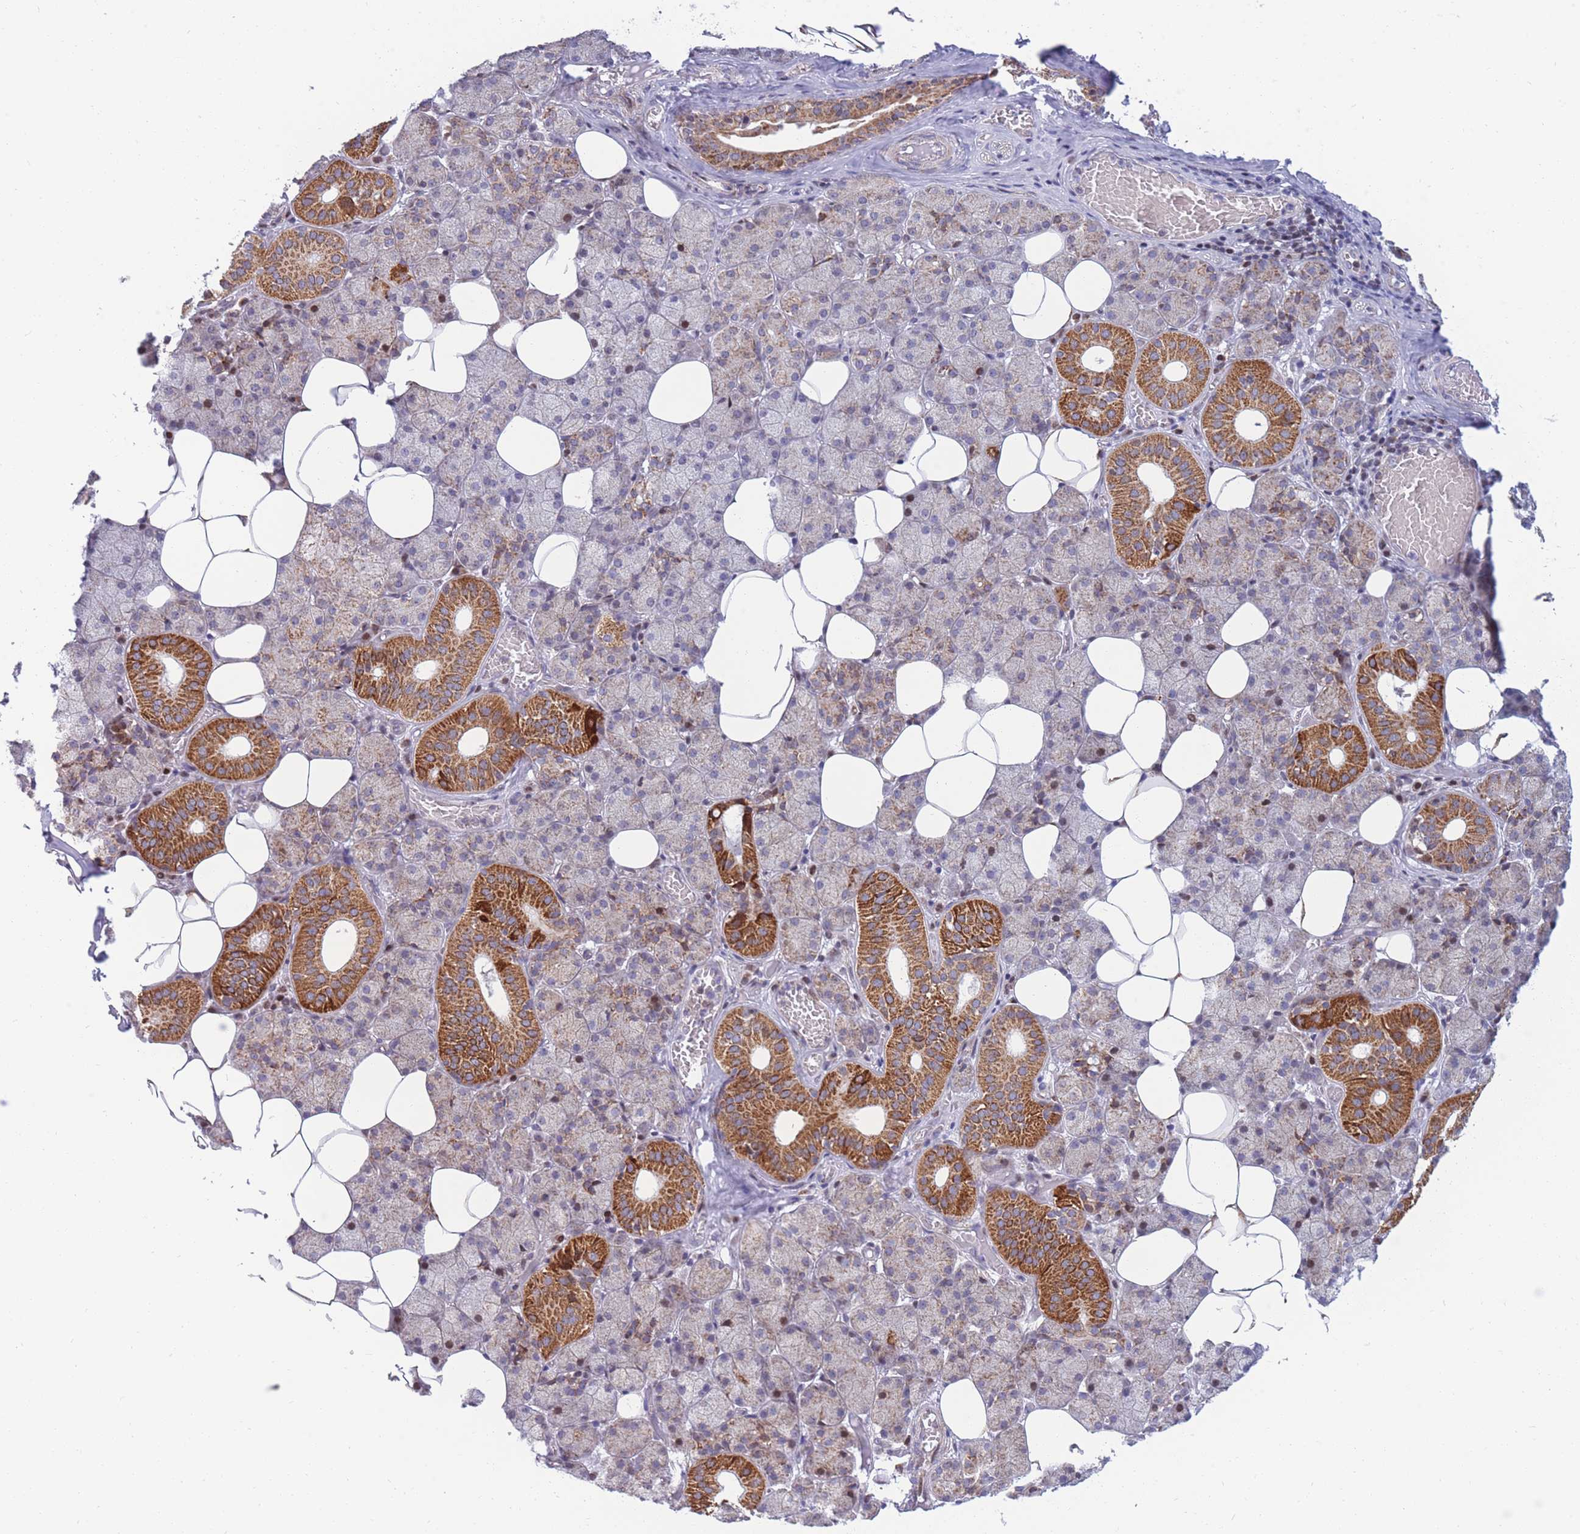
{"staining": {"intensity": "strong", "quantity": "25%-75%", "location": "cytoplasmic/membranous"}, "tissue": "salivary gland", "cell_type": "Glandular cells", "image_type": "normal", "snomed": [{"axis": "morphology", "description": "Normal tissue, NOS"}, {"axis": "topography", "description": "Salivary gland"}], "caption": "Human salivary gland stained for a protein (brown) exhibits strong cytoplasmic/membranous positive staining in approximately 25%-75% of glandular cells.", "gene": "HSPE1", "patient": {"sex": "female", "age": 33}}